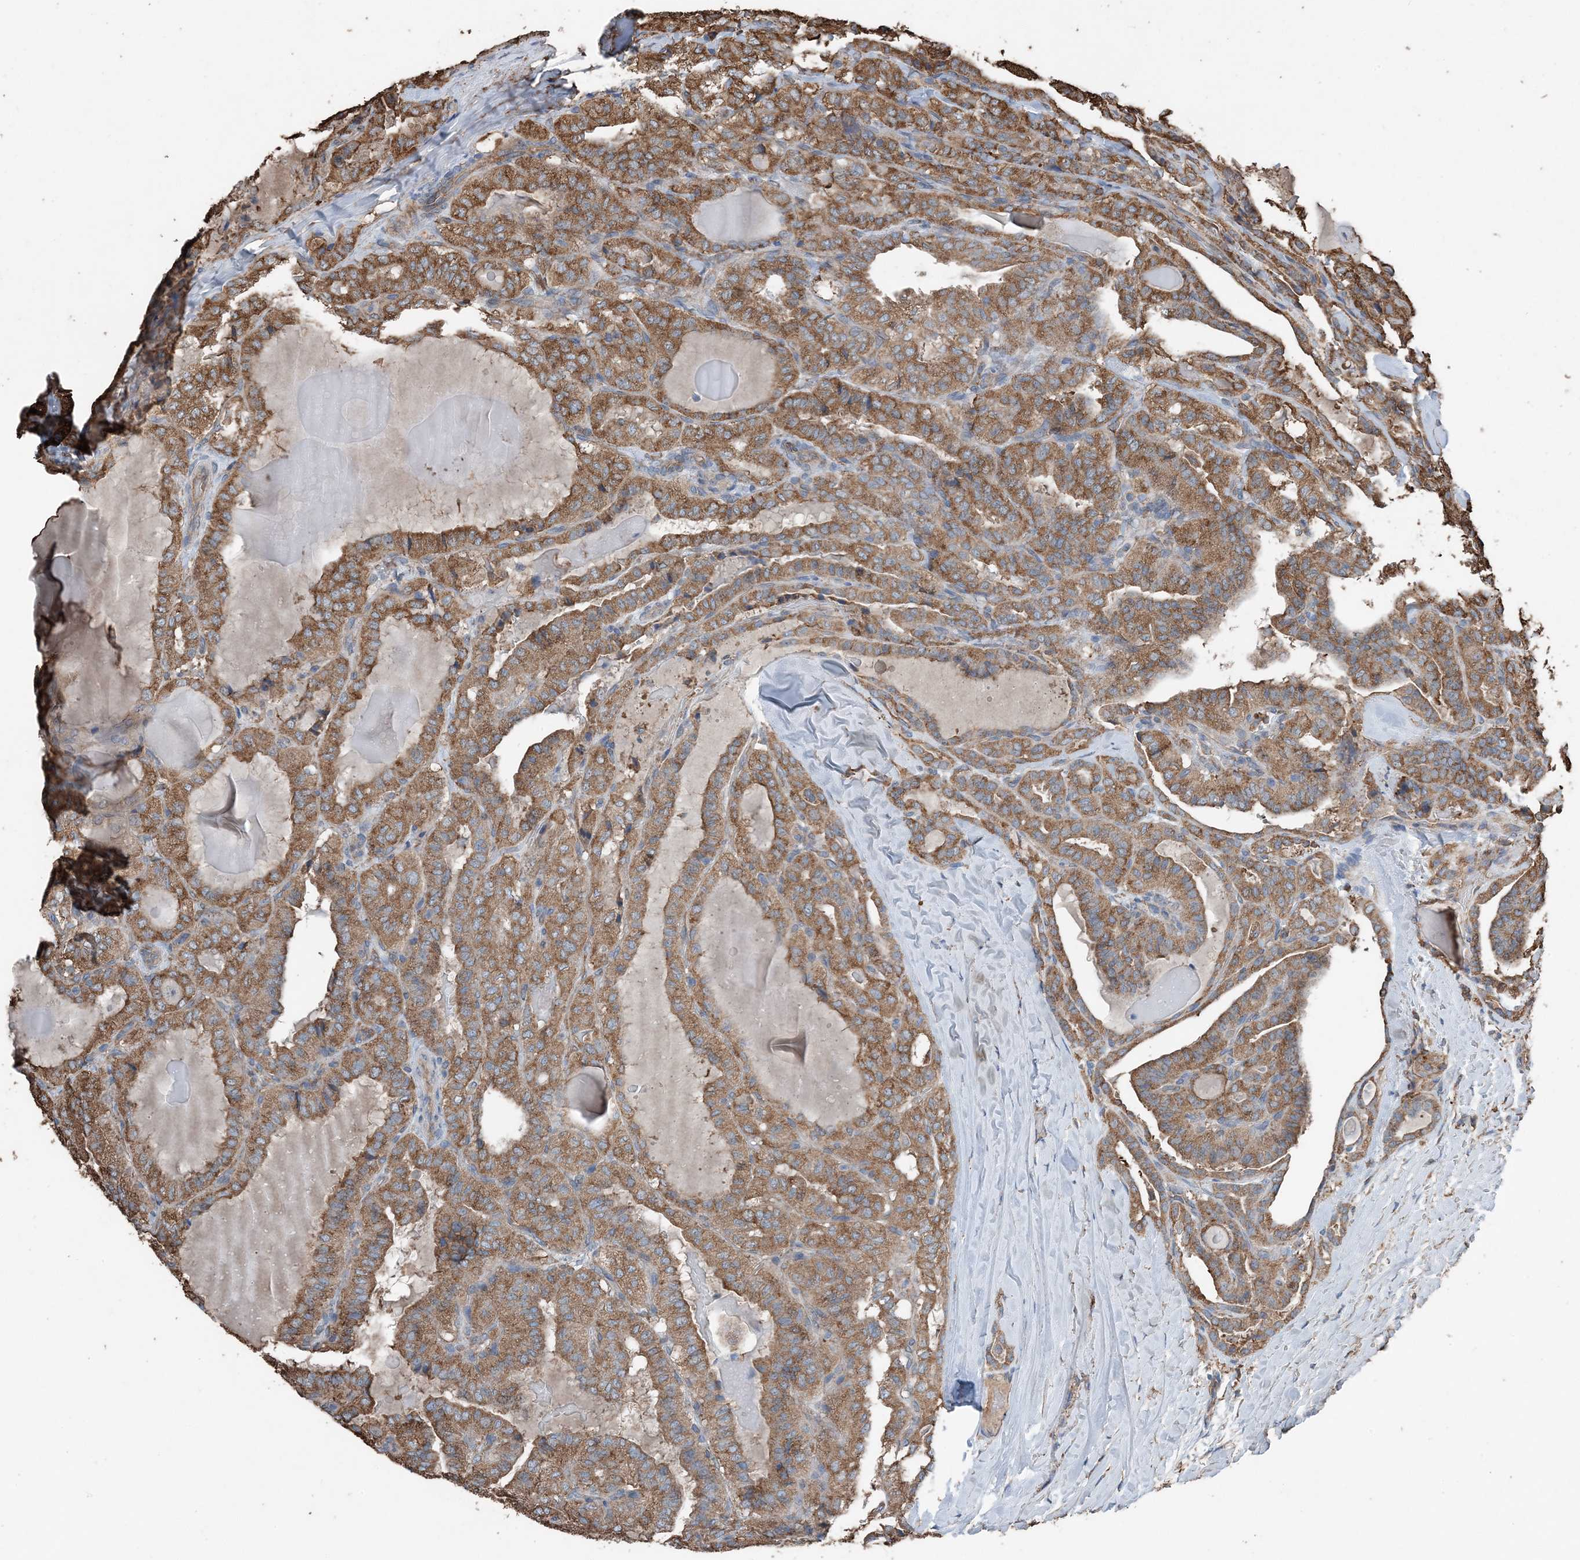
{"staining": {"intensity": "moderate", "quantity": ">75%", "location": "cytoplasmic/membranous"}, "tissue": "thyroid cancer", "cell_type": "Tumor cells", "image_type": "cancer", "snomed": [{"axis": "morphology", "description": "Papillary adenocarcinoma, NOS"}, {"axis": "topography", "description": "Thyroid gland"}], "caption": "Human thyroid cancer stained with a brown dye demonstrates moderate cytoplasmic/membranous positive expression in approximately >75% of tumor cells.", "gene": "PDIA6", "patient": {"sex": "male", "age": 77}}